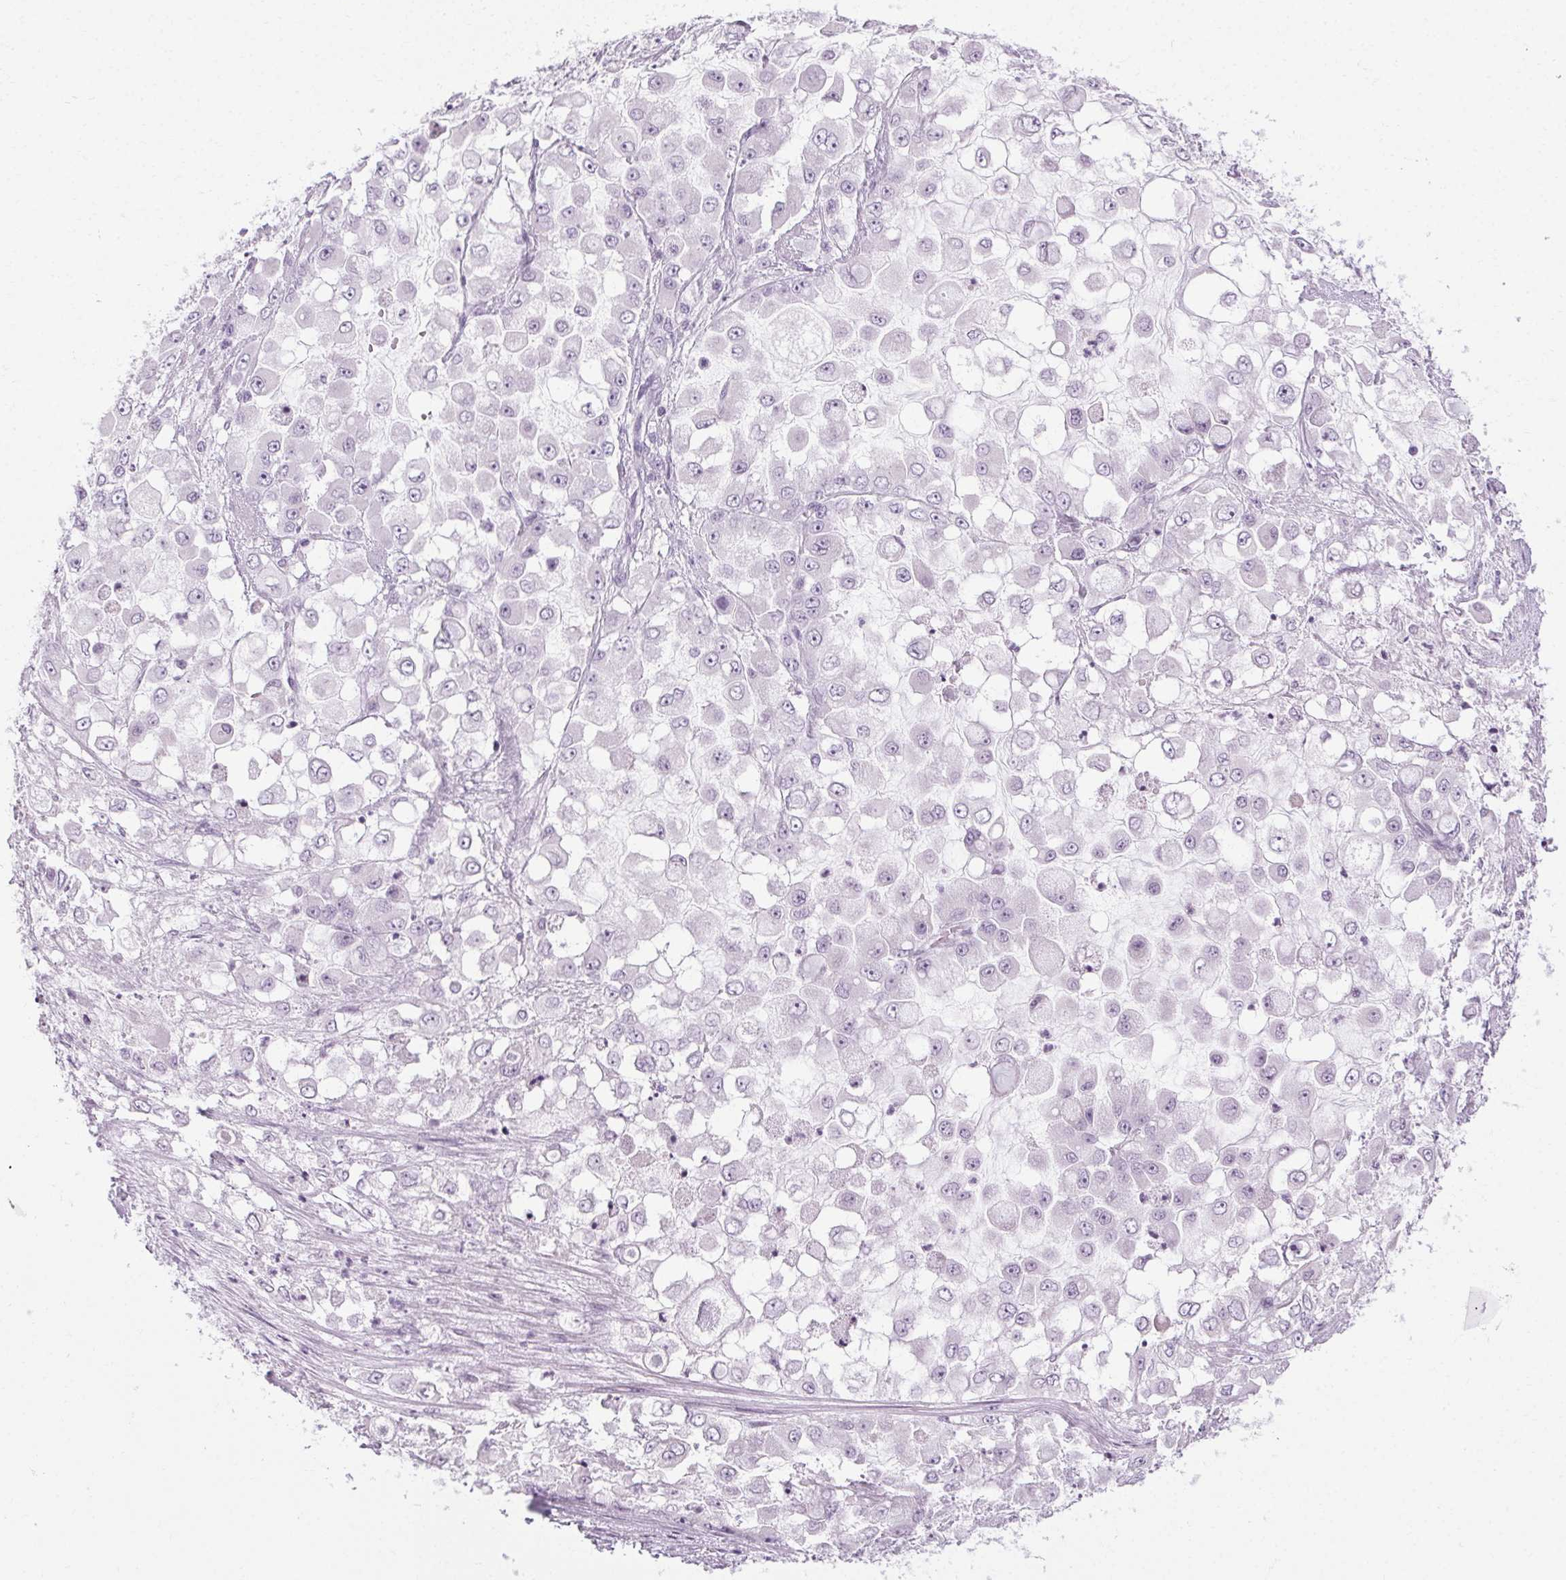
{"staining": {"intensity": "negative", "quantity": "none", "location": "none"}, "tissue": "stomach cancer", "cell_type": "Tumor cells", "image_type": "cancer", "snomed": [{"axis": "morphology", "description": "Adenocarcinoma, NOS"}, {"axis": "topography", "description": "Stomach"}], "caption": "Tumor cells are negative for protein expression in human stomach cancer (adenocarcinoma).", "gene": "POMC", "patient": {"sex": "female", "age": 76}}